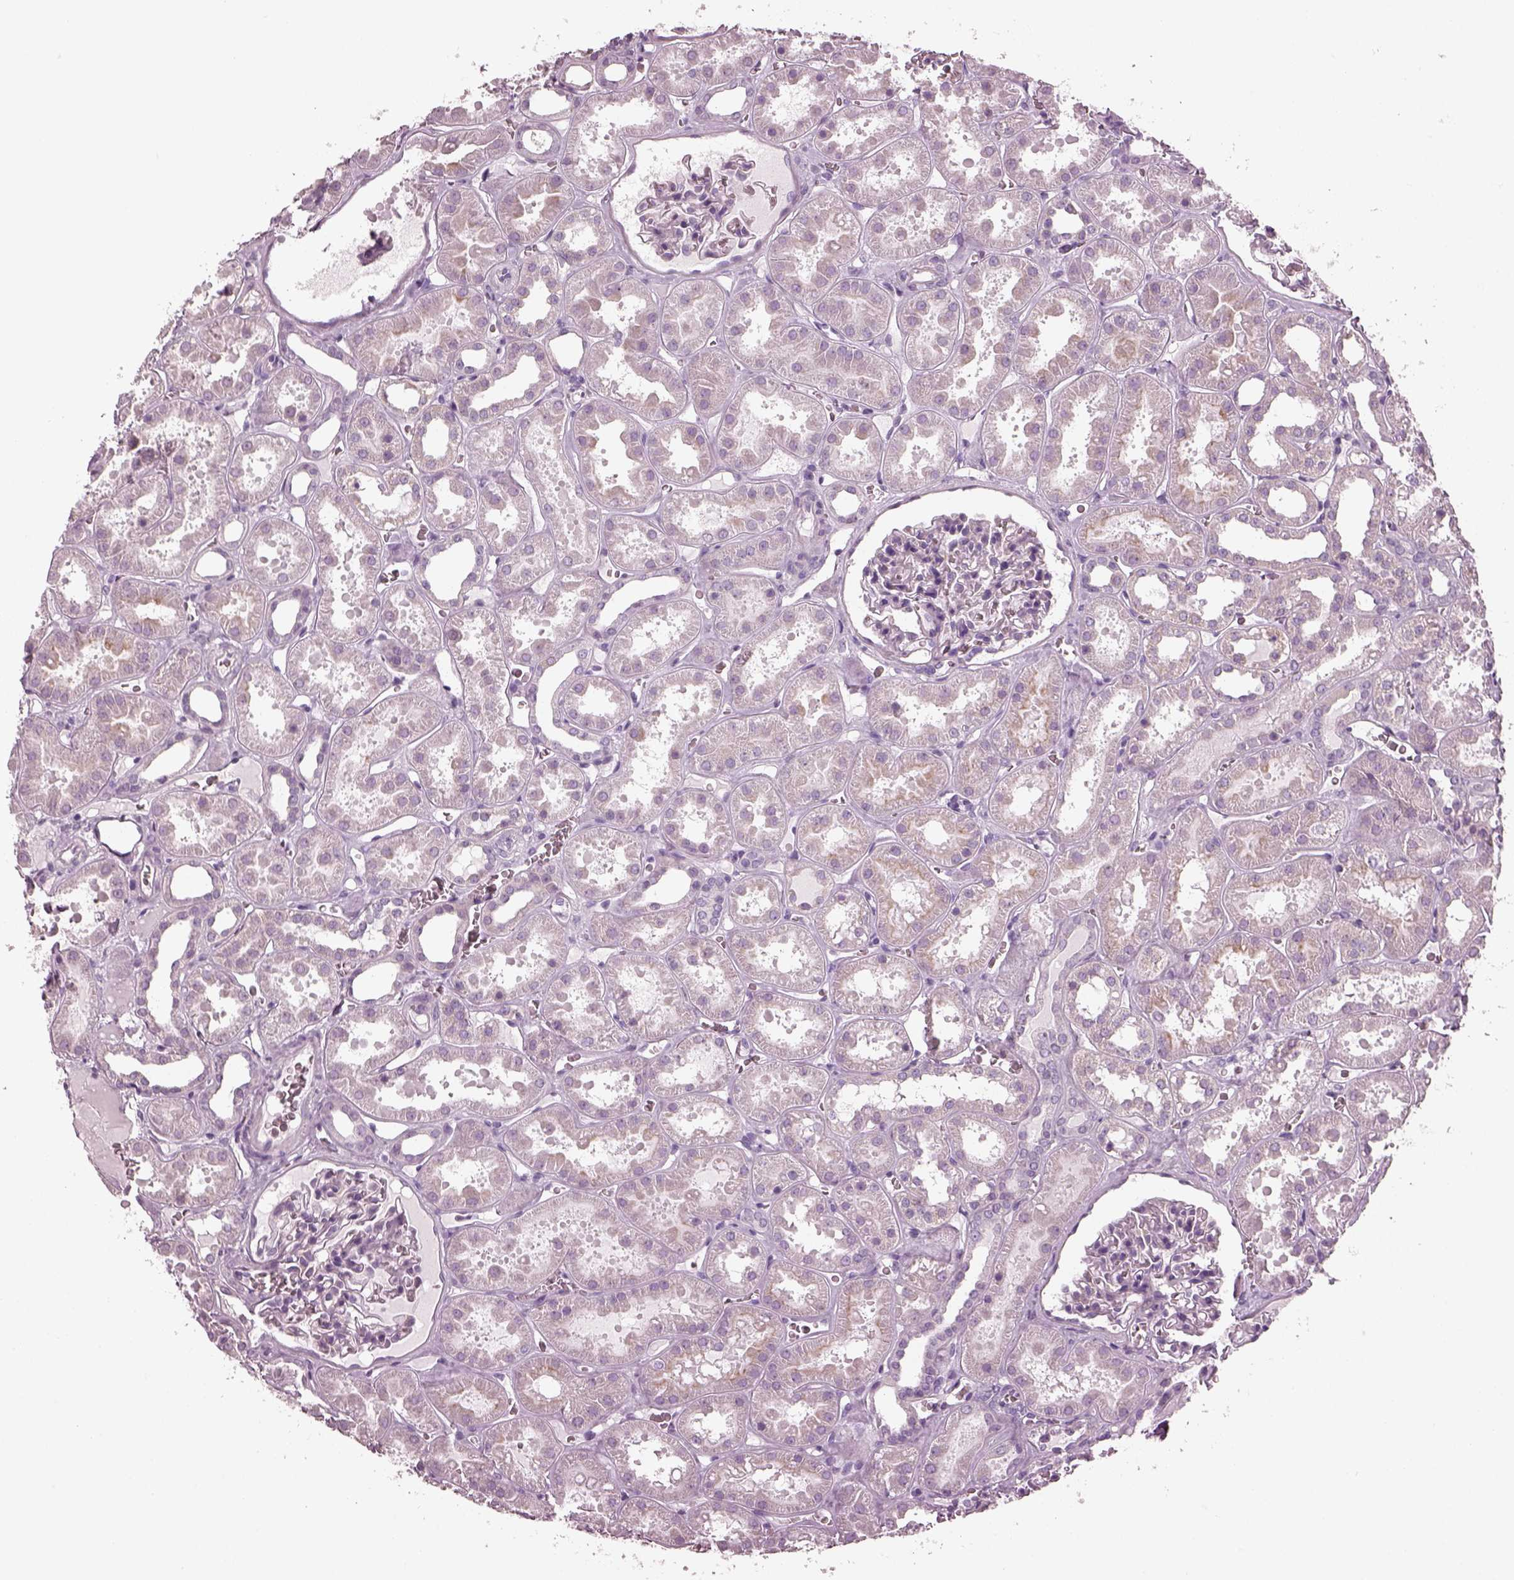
{"staining": {"intensity": "negative", "quantity": "none", "location": "none"}, "tissue": "kidney", "cell_type": "Cells in glomeruli", "image_type": "normal", "snomed": [{"axis": "morphology", "description": "Normal tissue, NOS"}, {"axis": "topography", "description": "Kidney"}], "caption": "Immunohistochemistry histopathology image of normal kidney: kidney stained with DAB demonstrates no significant protein staining in cells in glomeruli.", "gene": "PDC", "patient": {"sex": "female", "age": 41}}